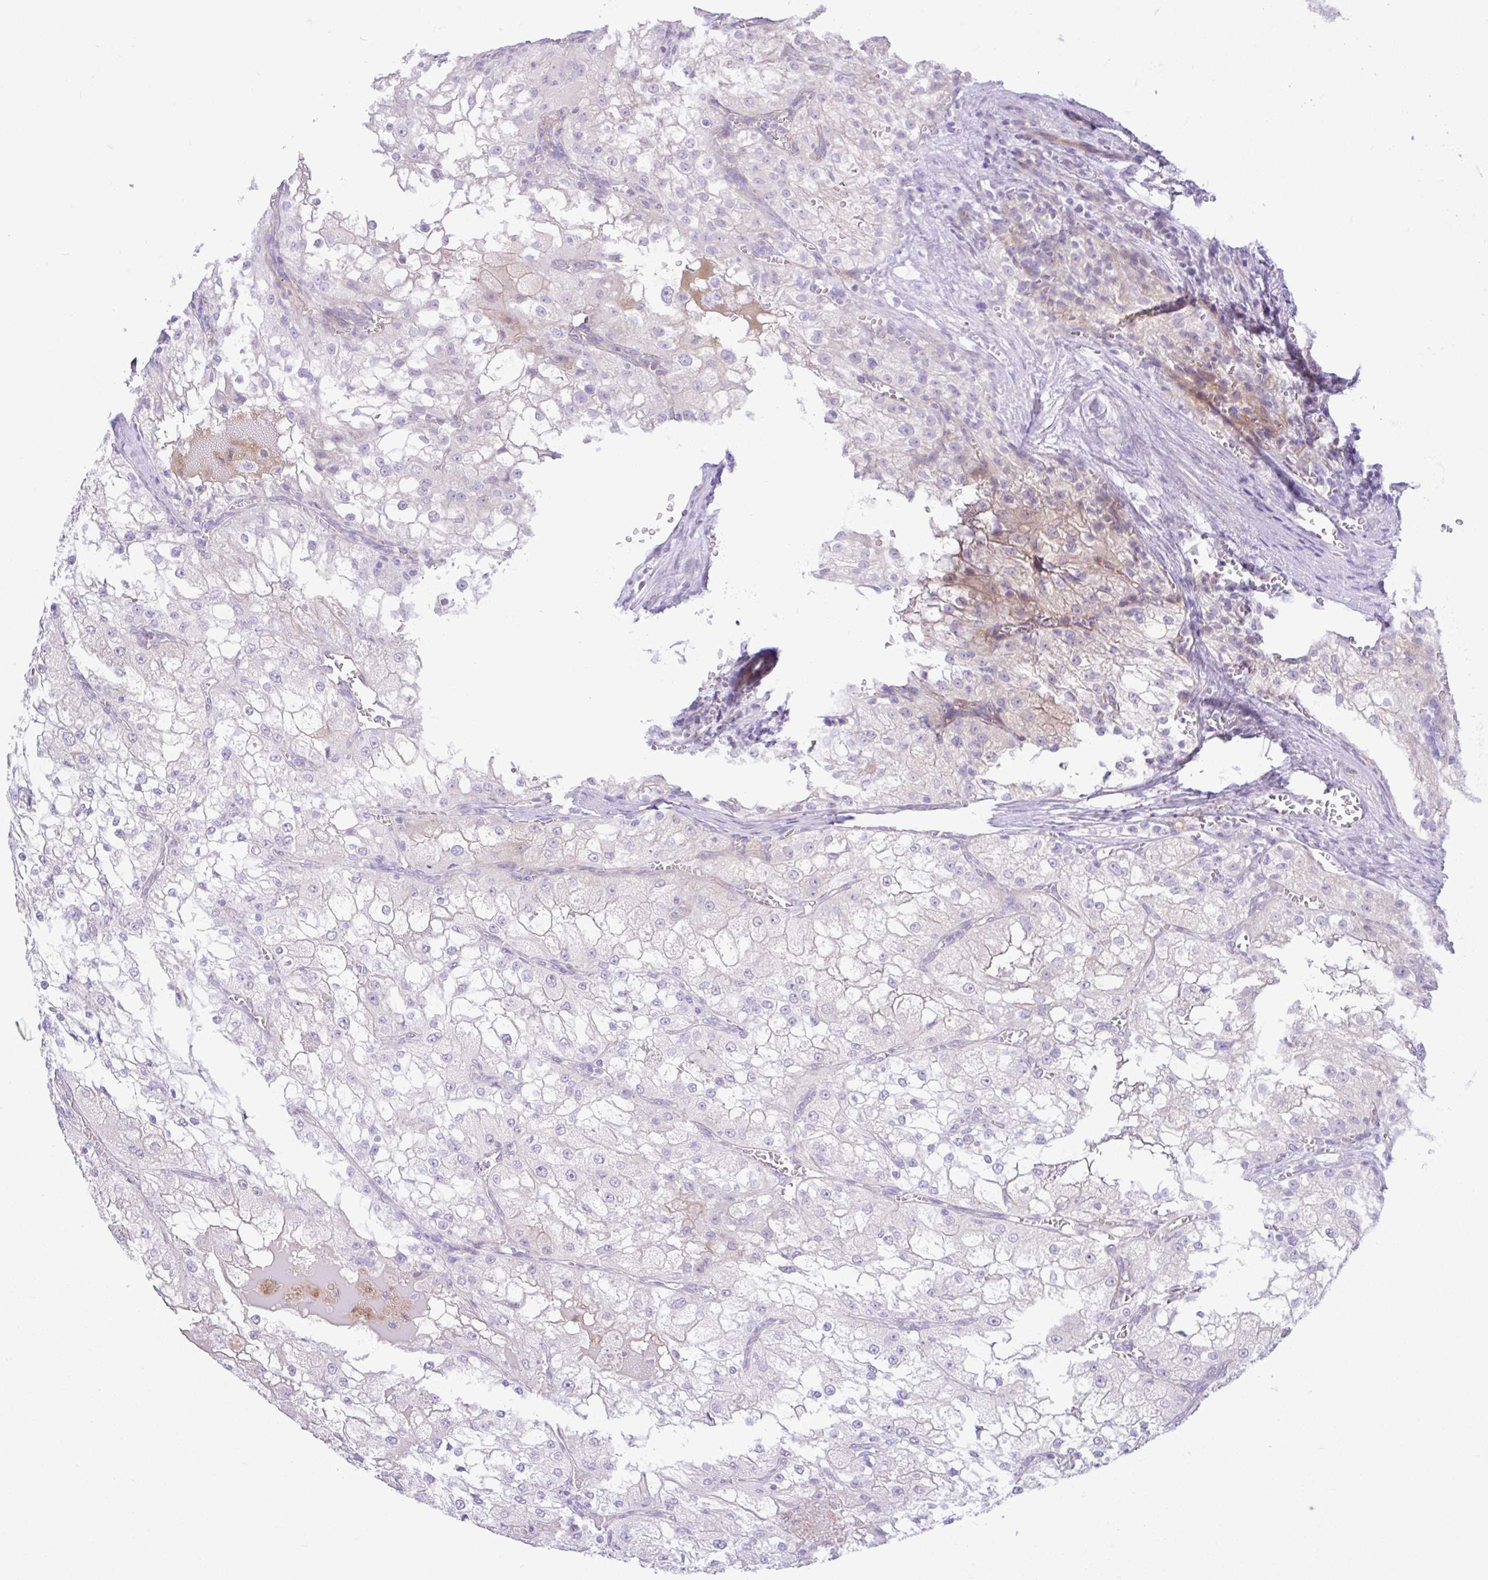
{"staining": {"intensity": "negative", "quantity": "none", "location": "none"}, "tissue": "renal cancer", "cell_type": "Tumor cells", "image_type": "cancer", "snomed": [{"axis": "morphology", "description": "Adenocarcinoma, NOS"}, {"axis": "topography", "description": "Kidney"}], "caption": "Renal adenocarcinoma was stained to show a protein in brown. There is no significant positivity in tumor cells.", "gene": "ZNF101", "patient": {"sex": "female", "age": 74}}